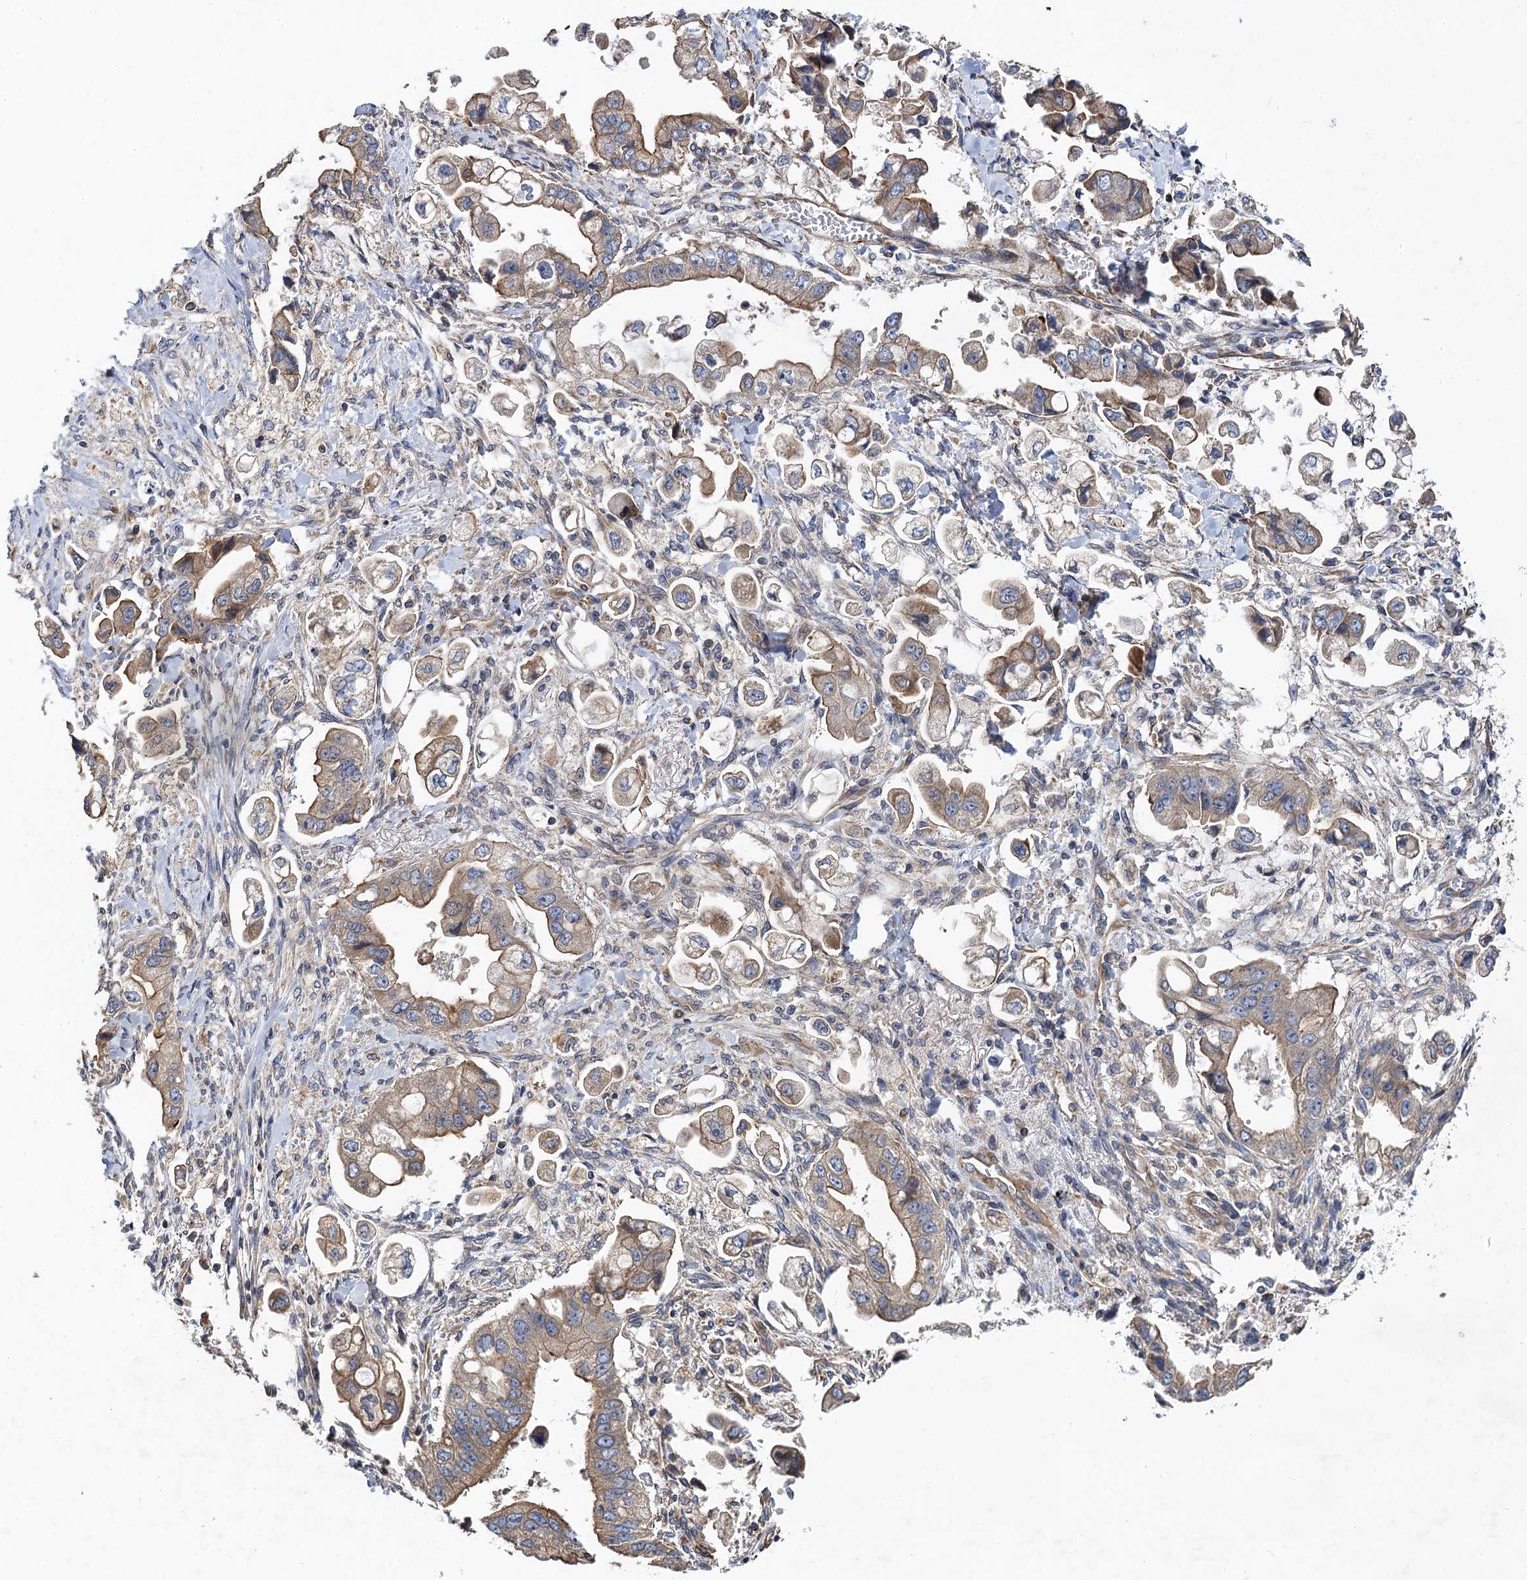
{"staining": {"intensity": "moderate", "quantity": ">75%", "location": "cytoplasmic/membranous"}, "tissue": "stomach cancer", "cell_type": "Tumor cells", "image_type": "cancer", "snomed": [{"axis": "morphology", "description": "Adenocarcinoma, NOS"}, {"axis": "topography", "description": "Stomach"}], "caption": "This image demonstrates immunohistochemistry (IHC) staining of human adenocarcinoma (stomach), with medium moderate cytoplasmic/membranous staining in approximately >75% of tumor cells.", "gene": "PJA2", "patient": {"sex": "male", "age": 62}}